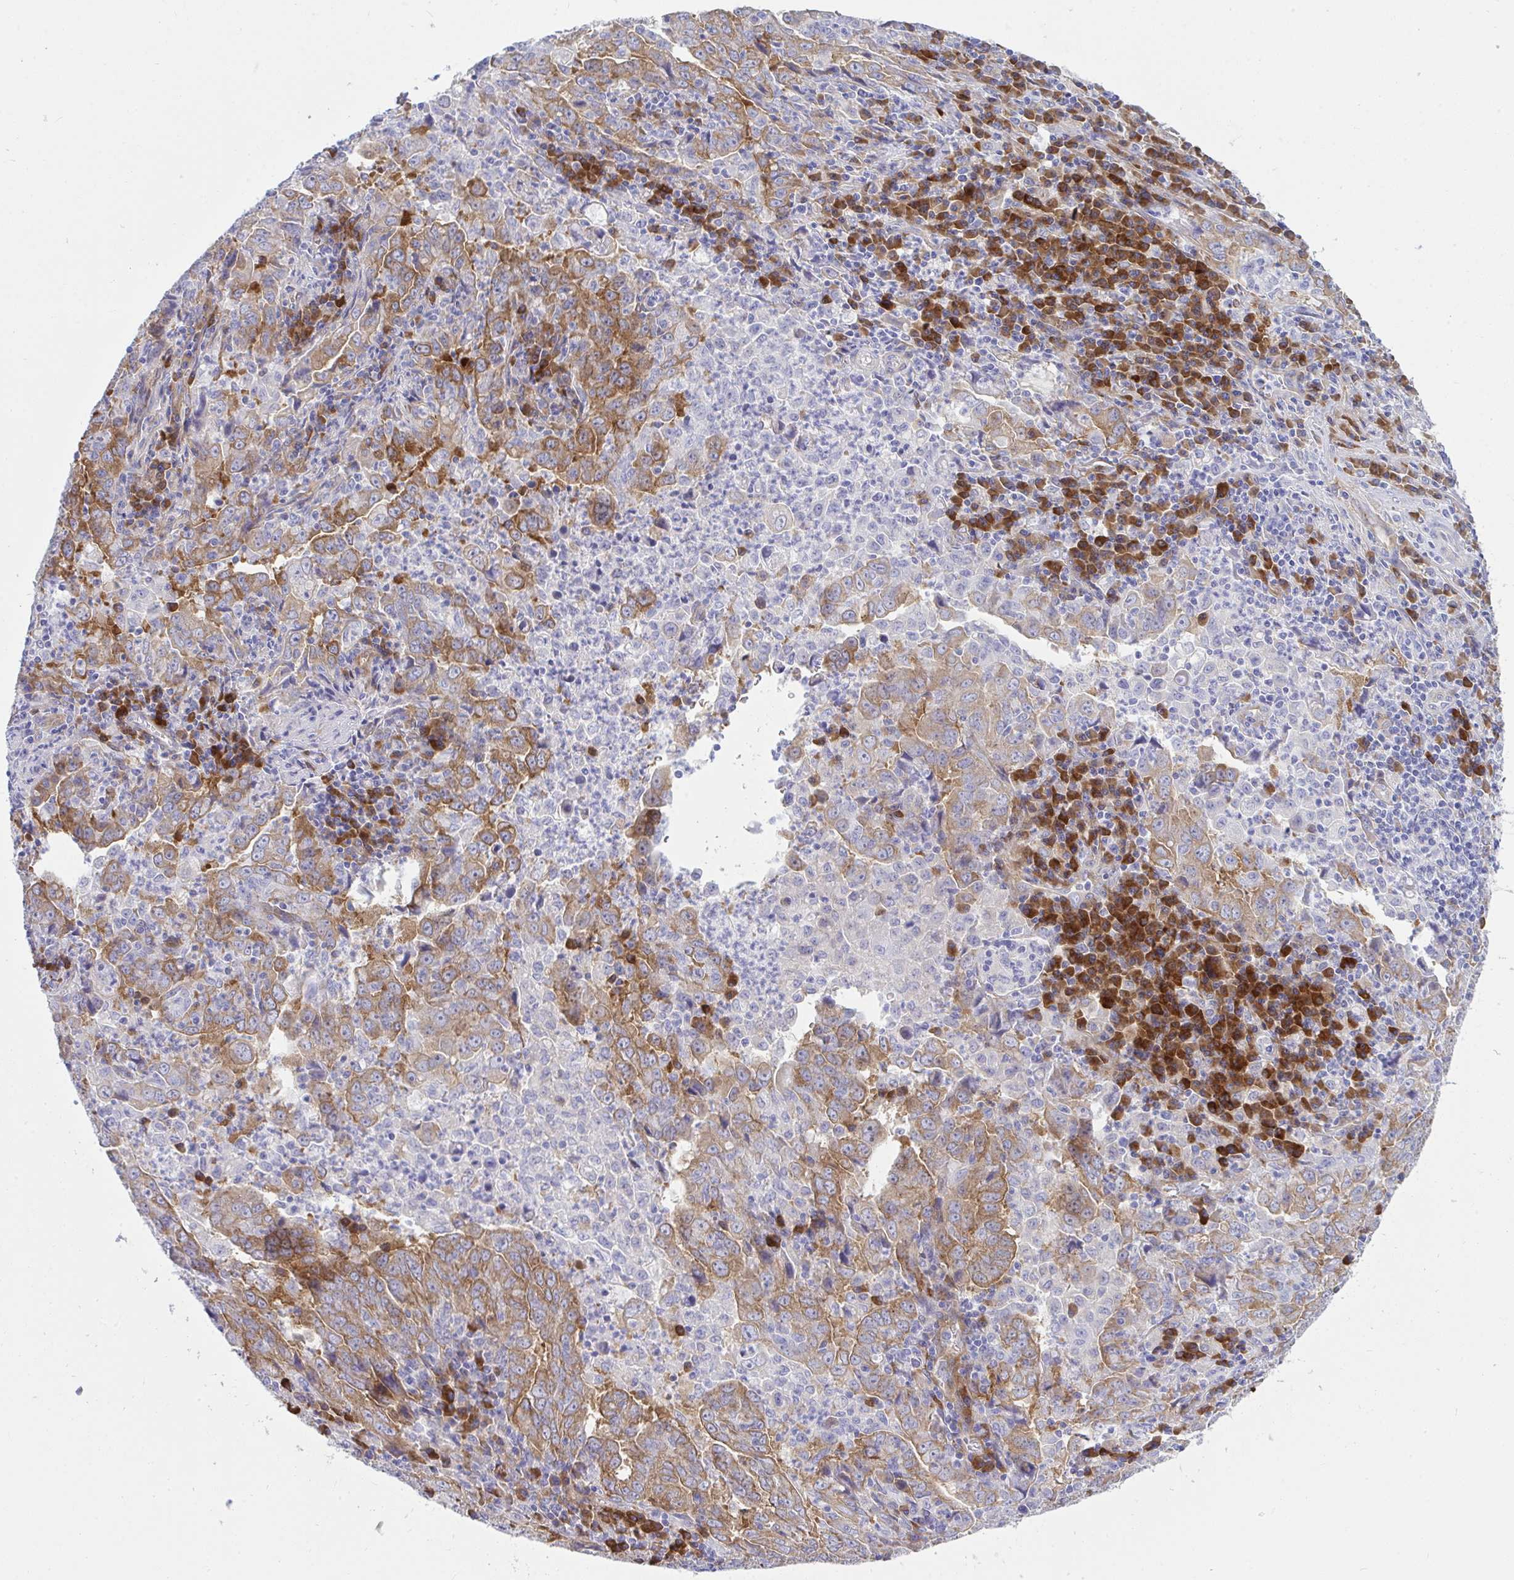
{"staining": {"intensity": "moderate", "quantity": ">75%", "location": "cytoplasmic/membranous"}, "tissue": "lung cancer", "cell_type": "Tumor cells", "image_type": "cancer", "snomed": [{"axis": "morphology", "description": "Adenocarcinoma, NOS"}, {"axis": "topography", "description": "Lung"}], "caption": "Human adenocarcinoma (lung) stained with a brown dye demonstrates moderate cytoplasmic/membranous positive staining in approximately >75% of tumor cells.", "gene": "GAB1", "patient": {"sex": "male", "age": 67}}